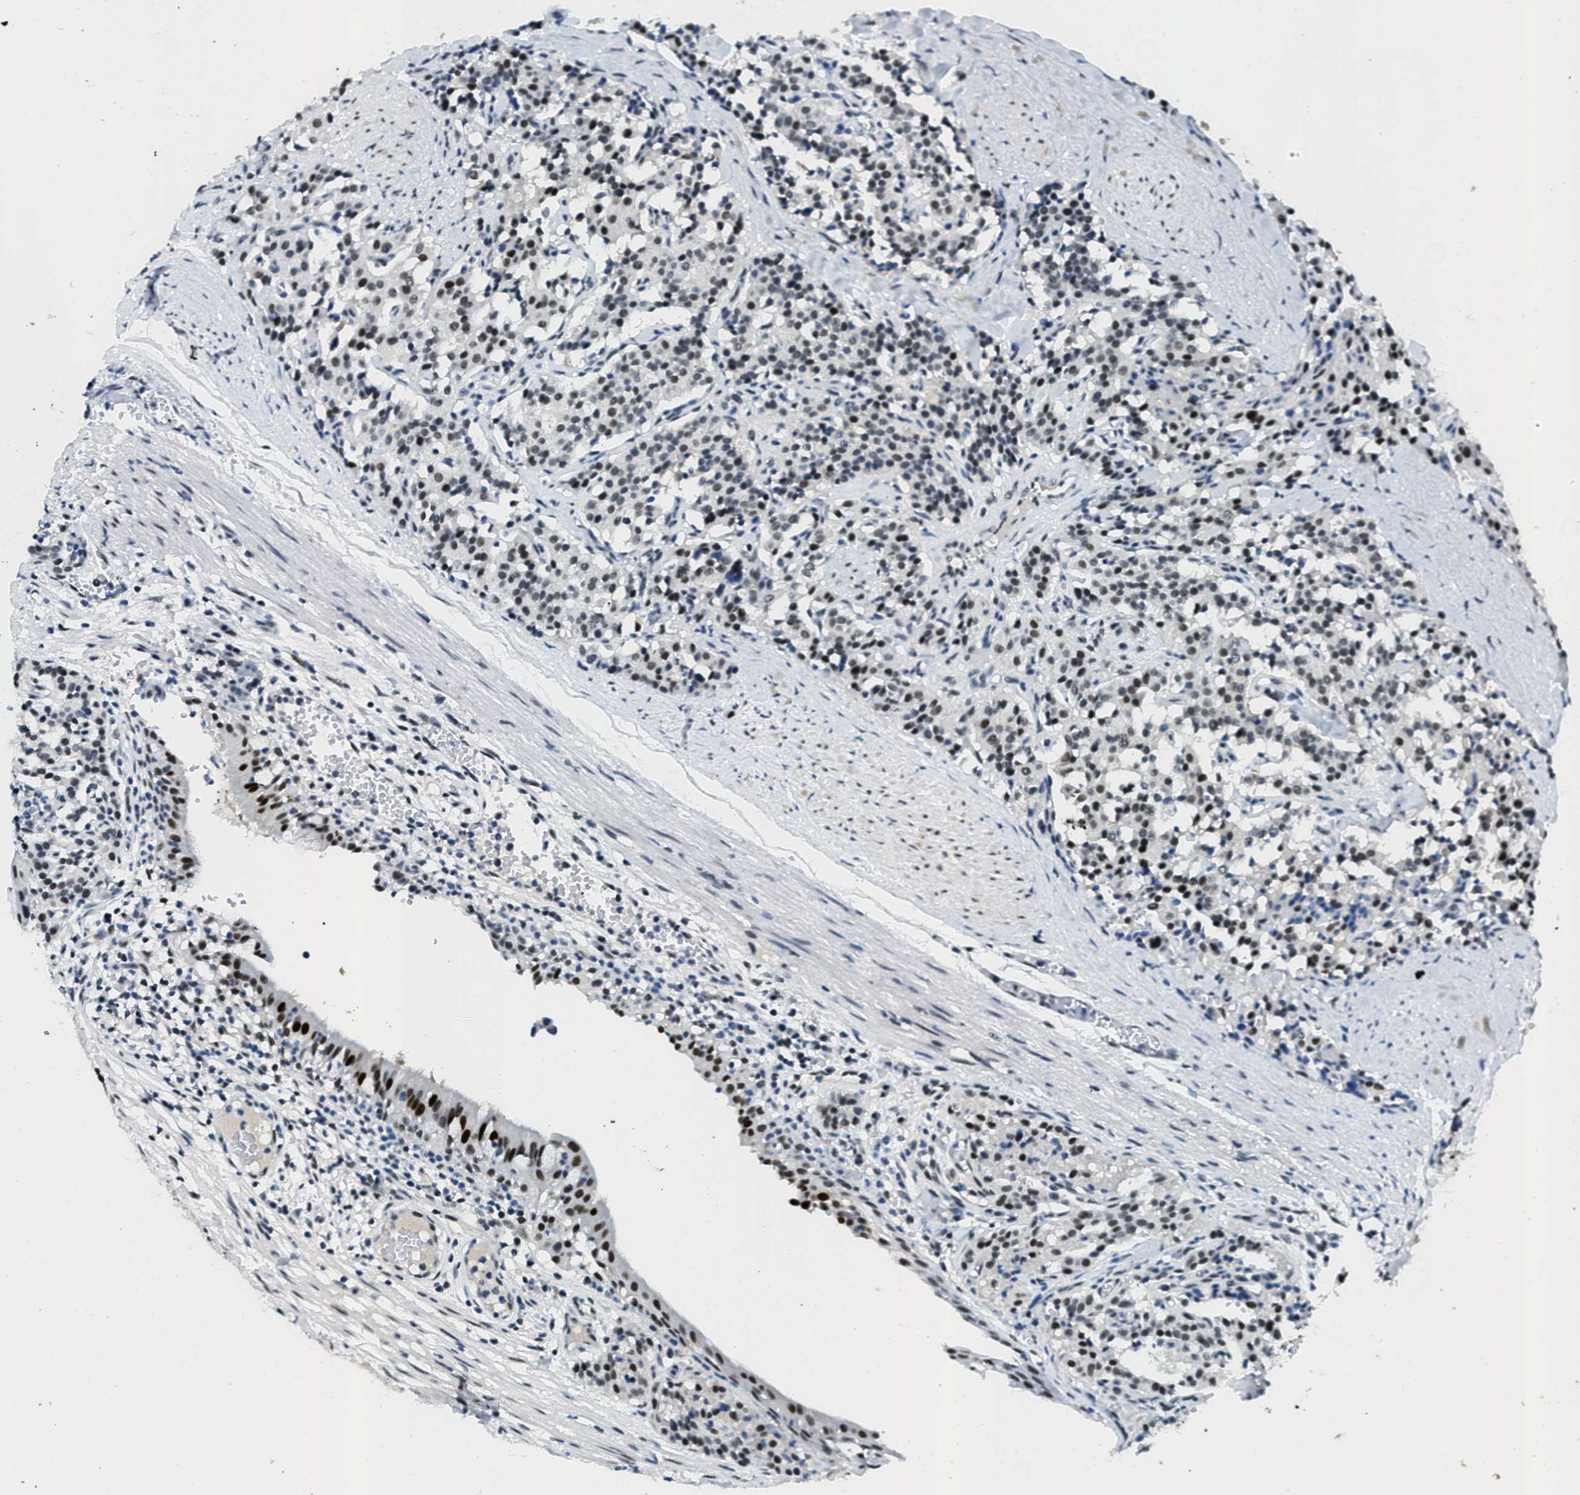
{"staining": {"intensity": "strong", "quantity": "25%-75%", "location": "nuclear"}, "tissue": "carcinoid", "cell_type": "Tumor cells", "image_type": "cancer", "snomed": [{"axis": "morphology", "description": "Carcinoid, malignant, NOS"}, {"axis": "topography", "description": "Lung"}], "caption": "Carcinoid (malignant) stained with a brown dye demonstrates strong nuclear positive expression in about 25%-75% of tumor cells.", "gene": "SSB", "patient": {"sex": "male", "age": 30}}